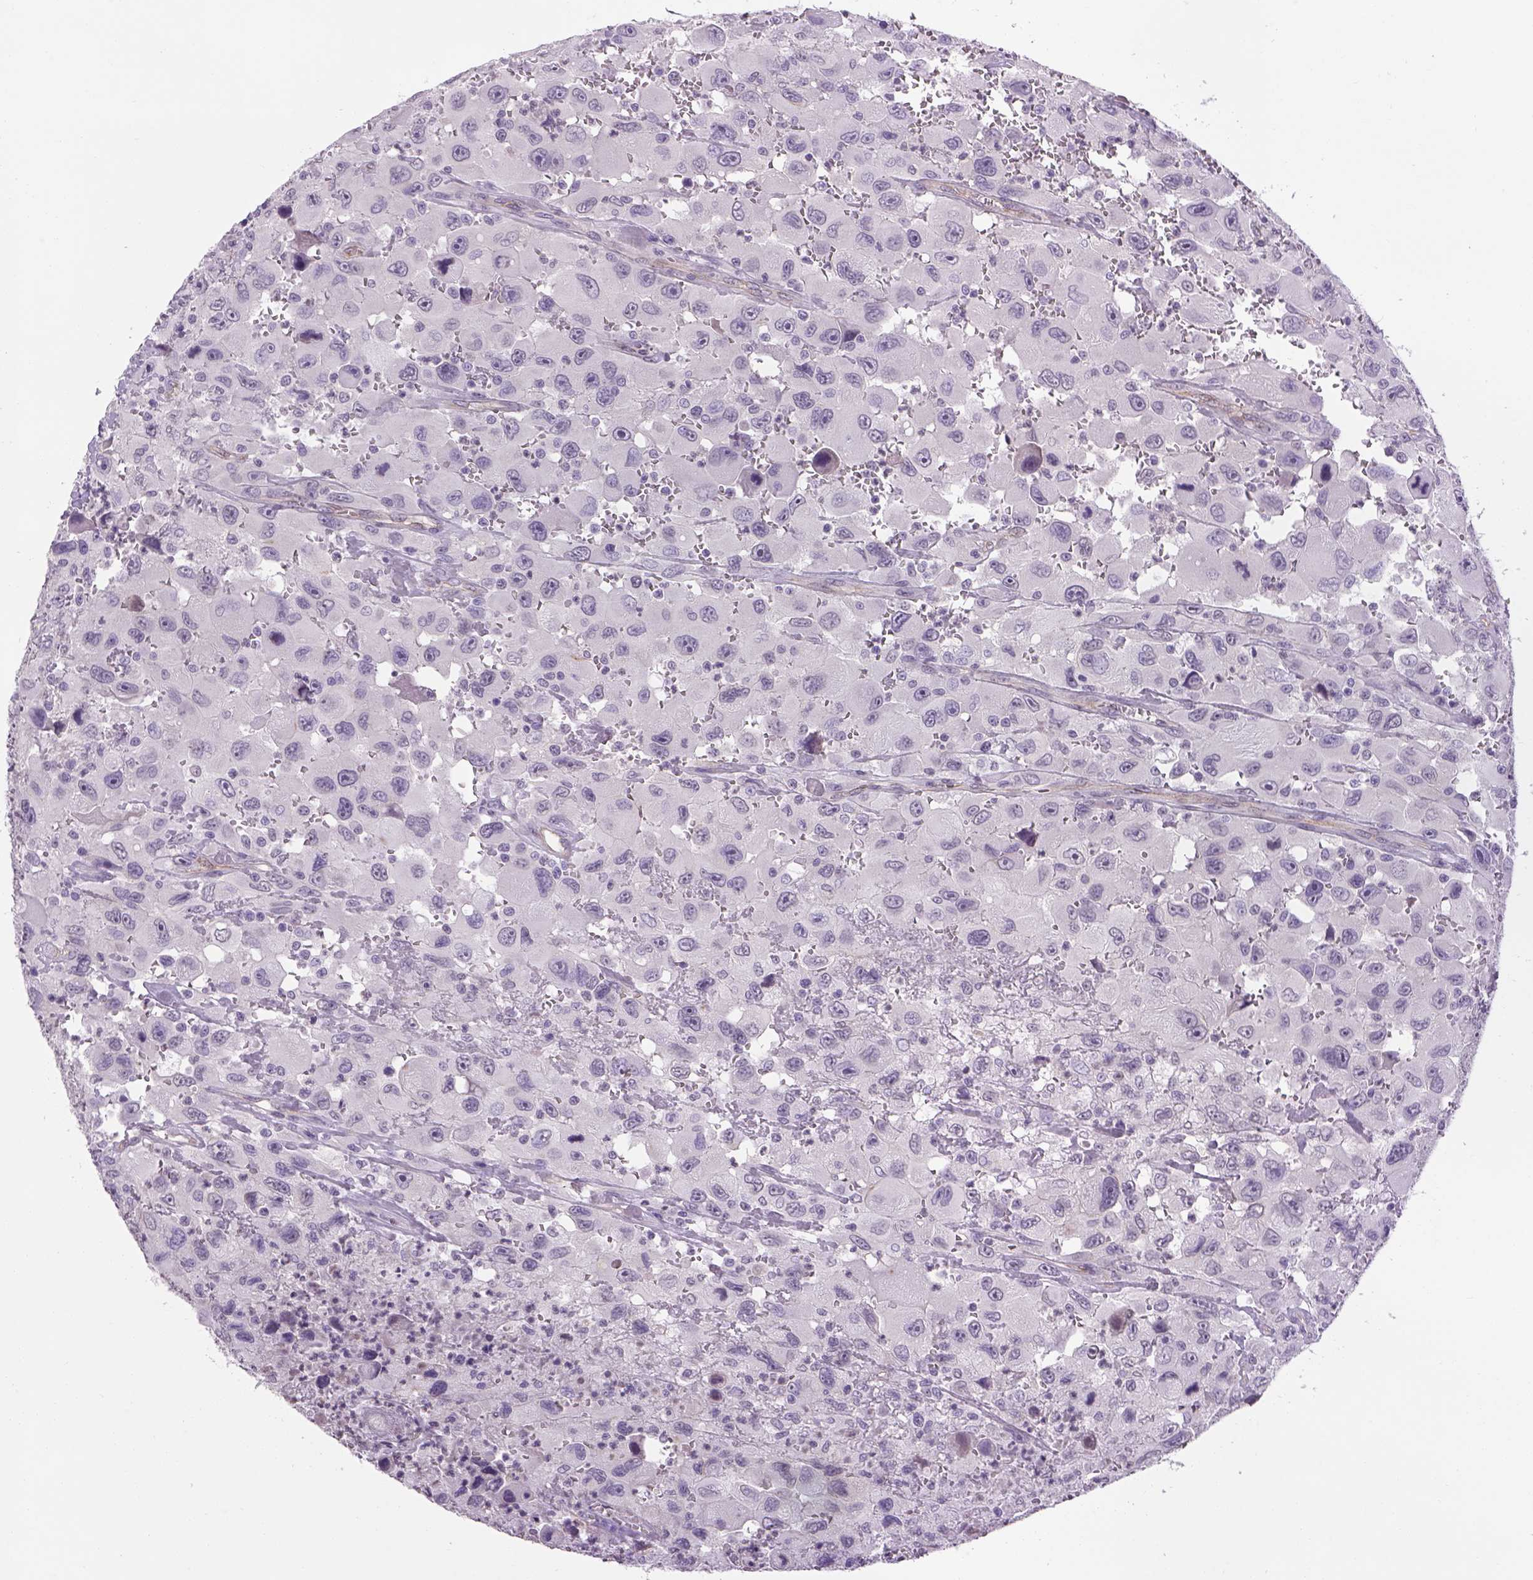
{"staining": {"intensity": "negative", "quantity": "none", "location": "none"}, "tissue": "head and neck cancer", "cell_type": "Tumor cells", "image_type": "cancer", "snomed": [{"axis": "morphology", "description": "Squamous cell carcinoma, NOS"}, {"axis": "morphology", "description": "Squamous cell carcinoma, metastatic, NOS"}, {"axis": "topography", "description": "Oral tissue"}, {"axis": "topography", "description": "Head-Neck"}], "caption": "A micrograph of squamous cell carcinoma (head and neck) stained for a protein exhibits no brown staining in tumor cells.", "gene": "PRRT1", "patient": {"sex": "female", "age": 85}}